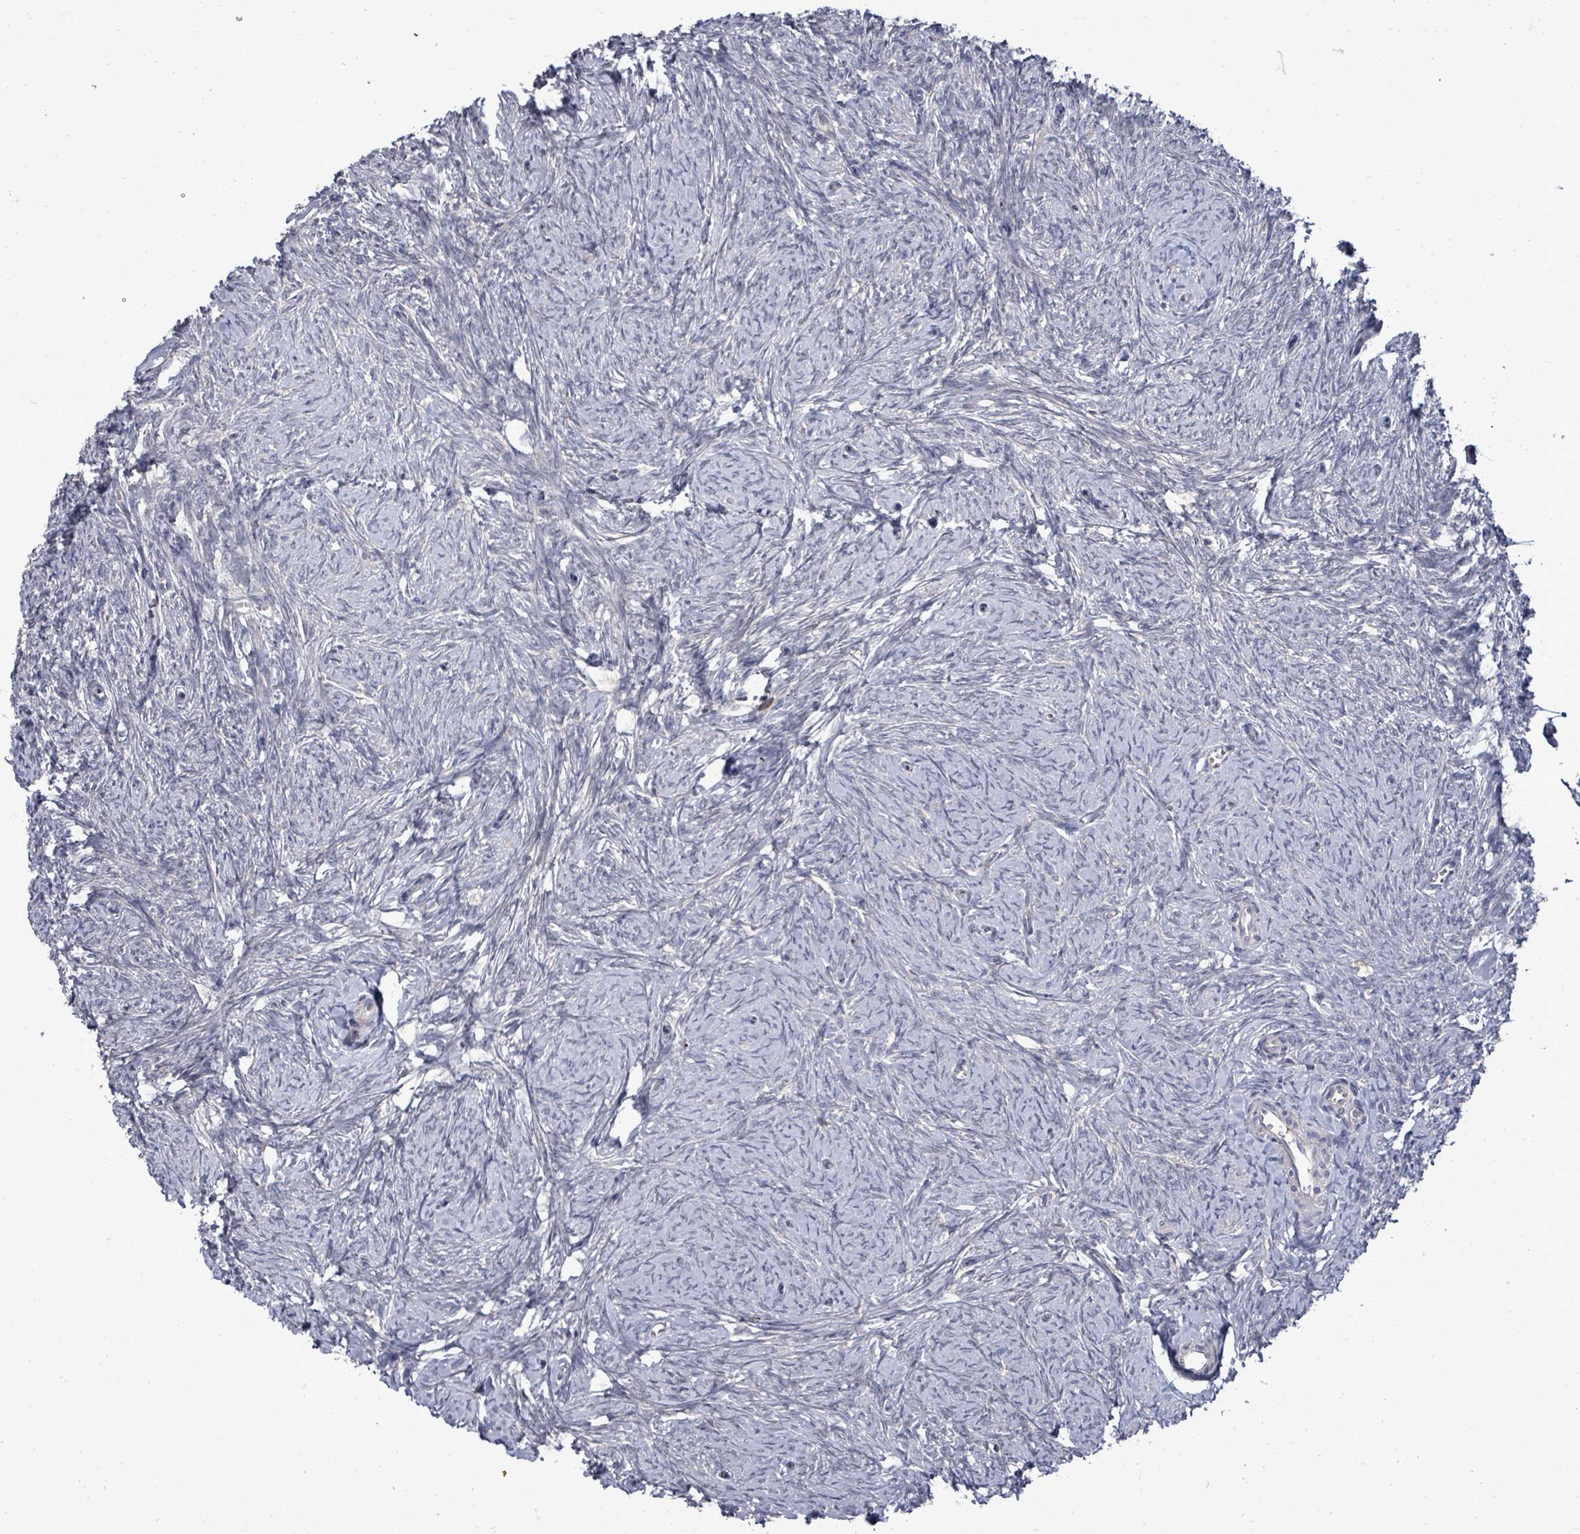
{"staining": {"intensity": "weak", "quantity": ">75%", "location": "cytoplasmic/membranous"}, "tissue": "ovary", "cell_type": "Follicle cells", "image_type": "normal", "snomed": [{"axis": "morphology", "description": "Normal tissue, NOS"}, {"axis": "topography", "description": "Ovary"}], "caption": "Protein staining of benign ovary exhibits weak cytoplasmic/membranous positivity in approximately >75% of follicle cells.", "gene": "POMGNT2", "patient": {"sex": "female", "age": 44}}